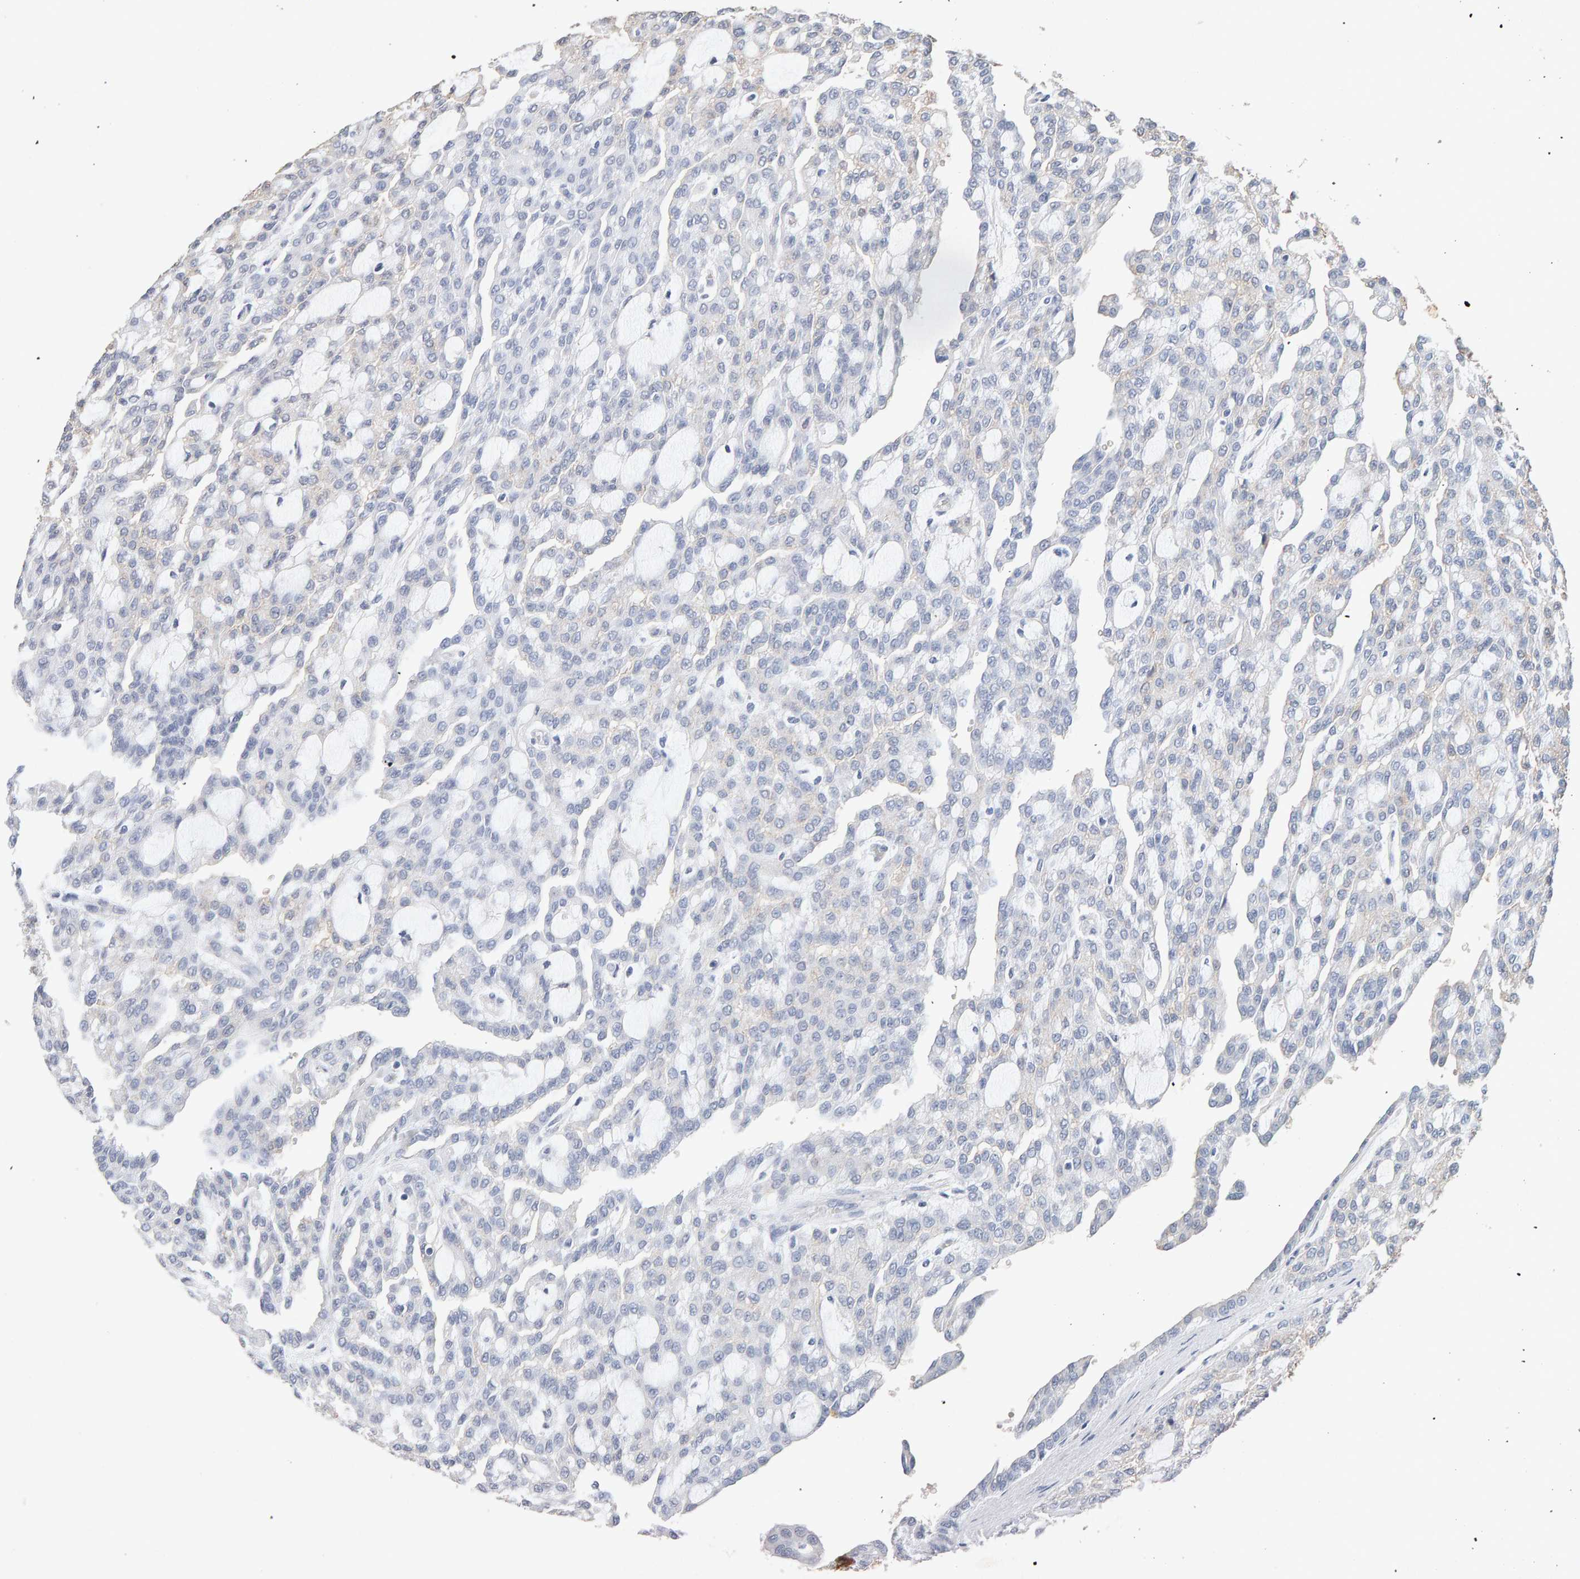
{"staining": {"intensity": "negative", "quantity": "none", "location": "none"}, "tissue": "renal cancer", "cell_type": "Tumor cells", "image_type": "cancer", "snomed": [{"axis": "morphology", "description": "Adenocarcinoma, NOS"}, {"axis": "topography", "description": "Kidney"}], "caption": "The histopathology image exhibits no staining of tumor cells in renal cancer (adenocarcinoma).", "gene": "PTPRM", "patient": {"sex": "male", "age": 63}}